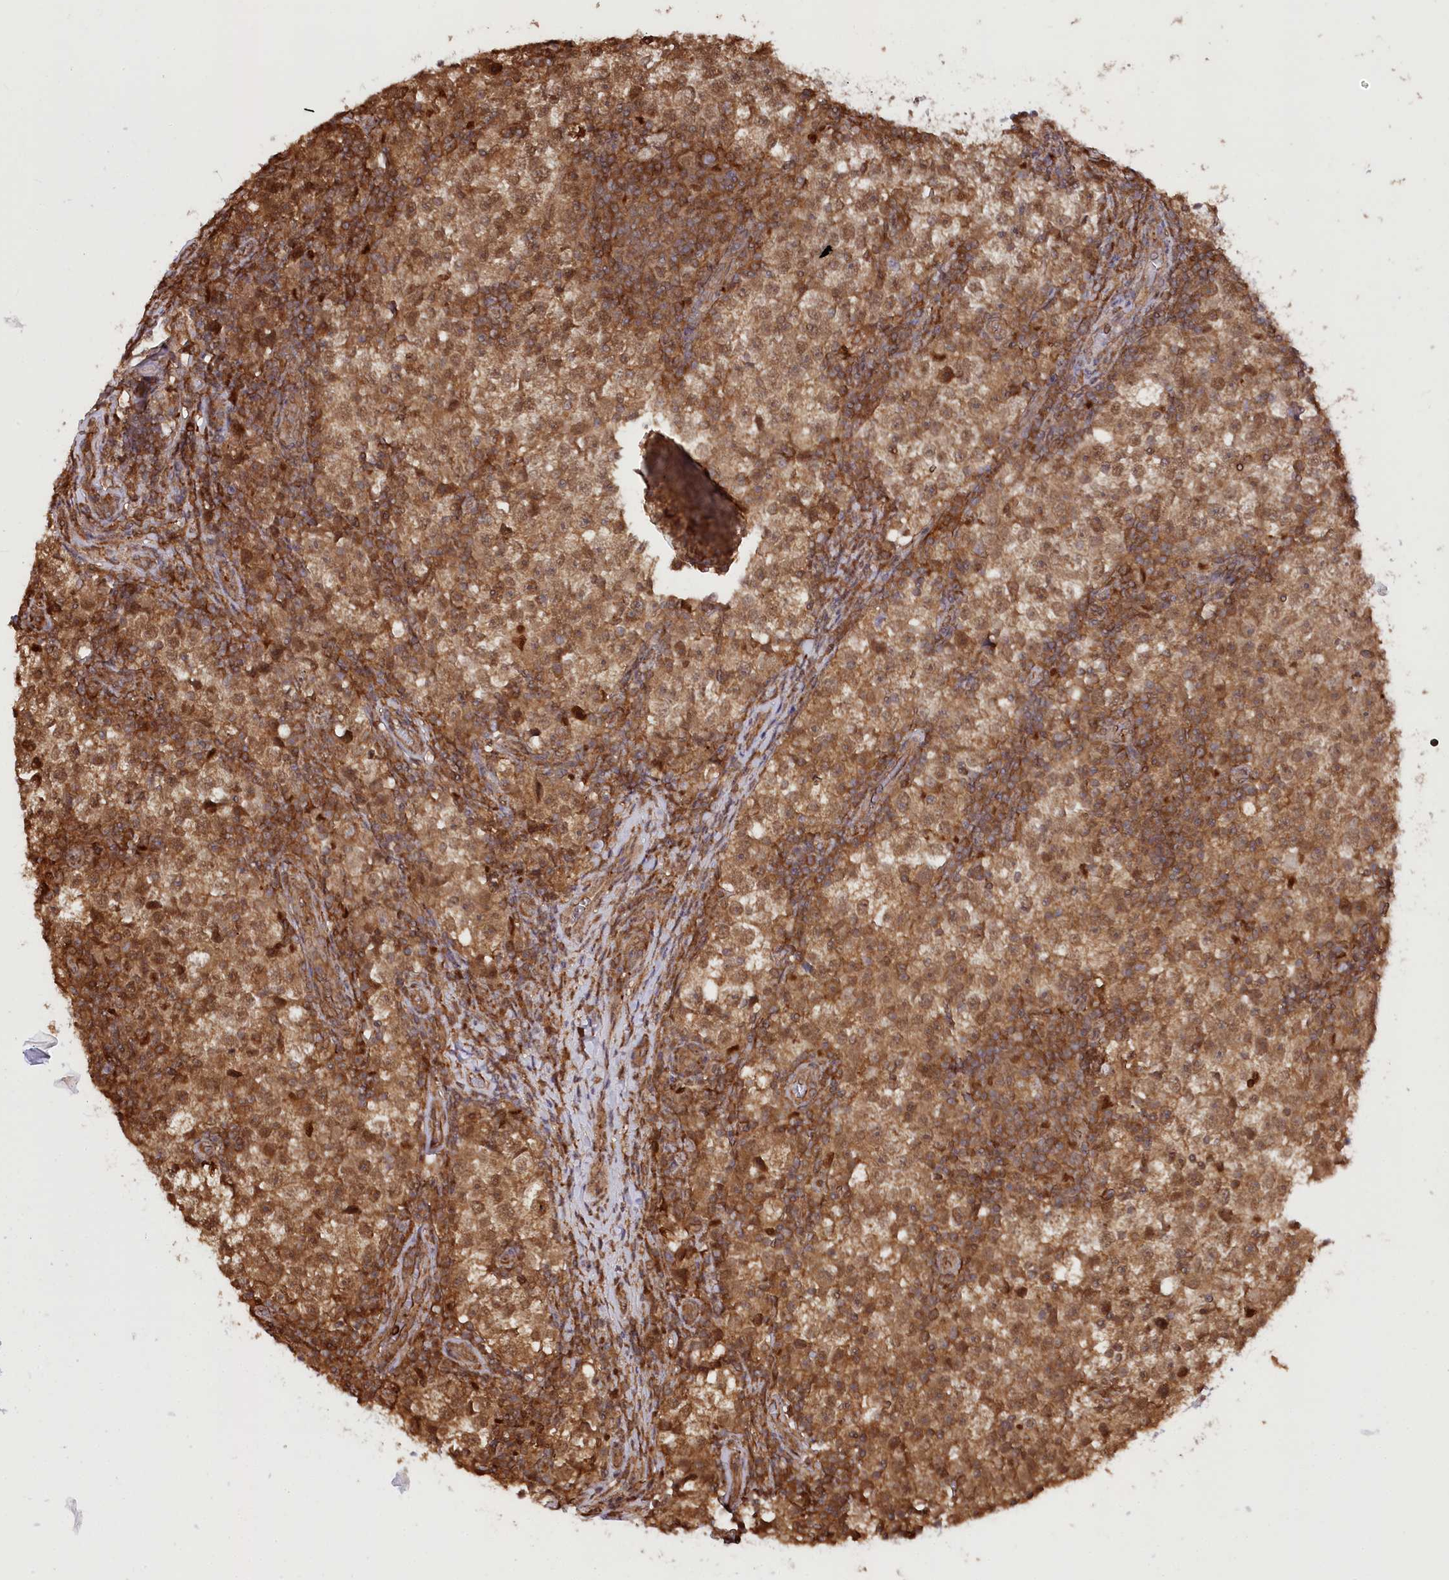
{"staining": {"intensity": "moderate", "quantity": ">75%", "location": "cytoplasmic/membranous,nuclear"}, "tissue": "testis cancer", "cell_type": "Tumor cells", "image_type": "cancer", "snomed": [{"axis": "morphology", "description": "Seminoma, NOS"}, {"axis": "topography", "description": "Testis"}], "caption": "The micrograph displays immunohistochemical staining of seminoma (testis). There is moderate cytoplasmic/membranous and nuclear staining is present in approximately >75% of tumor cells.", "gene": "PSMA1", "patient": {"sex": "male", "age": 65}}